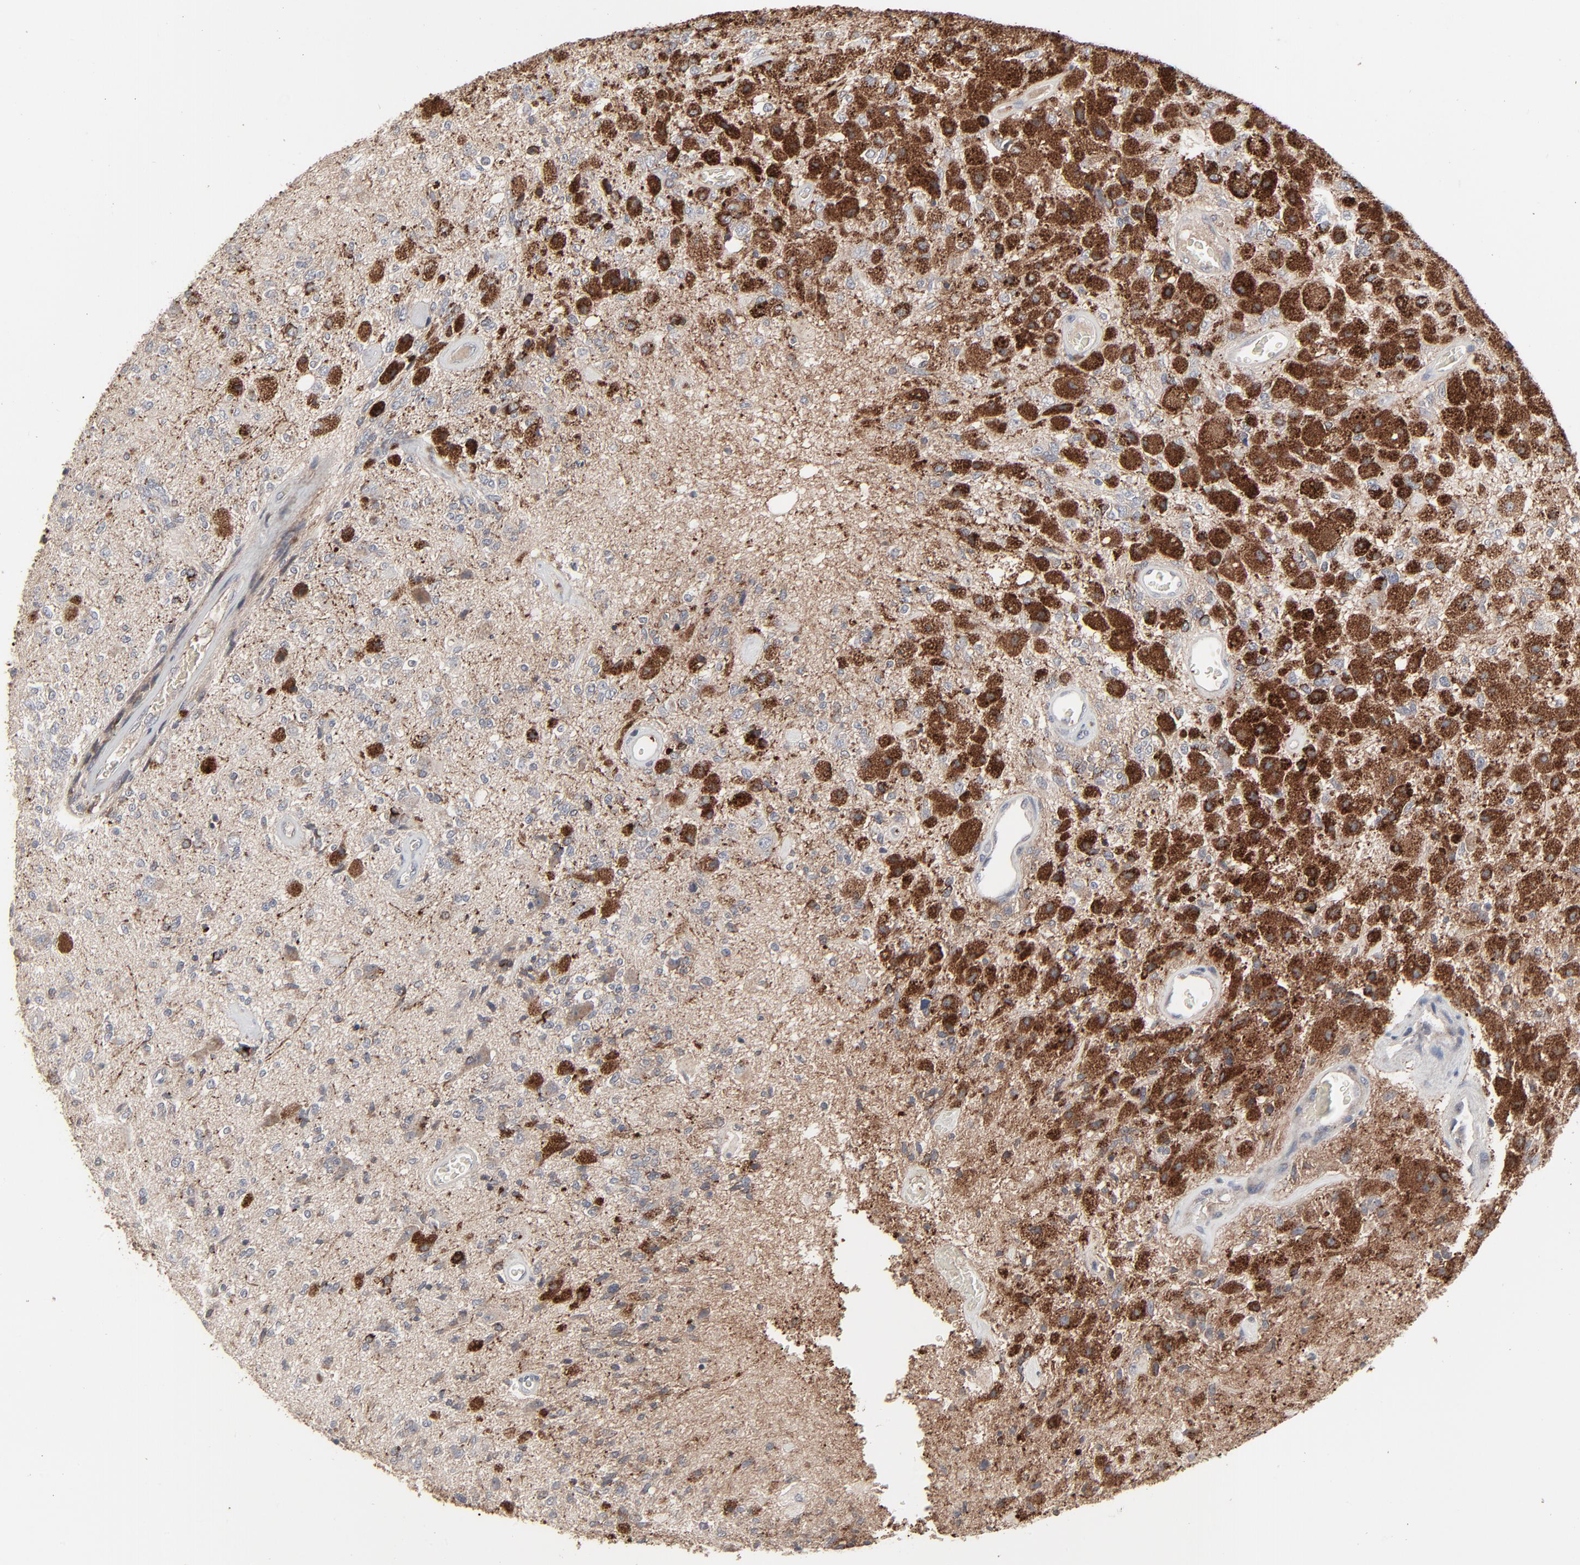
{"staining": {"intensity": "strong", "quantity": ">75%", "location": "cytoplasmic/membranous"}, "tissue": "glioma", "cell_type": "Tumor cells", "image_type": "cancer", "snomed": [{"axis": "morphology", "description": "Normal tissue, NOS"}, {"axis": "morphology", "description": "Glioma, malignant, High grade"}, {"axis": "topography", "description": "Cerebral cortex"}], "caption": "Protein analysis of glioma tissue exhibits strong cytoplasmic/membranous expression in about >75% of tumor cells. The staining was performed using DAB to visualize the protein expression in brown, while the nuclei were stained in blue with hematoxylin (Magnification: 20x).", "gene": "JAM3", "patient": {"sex": "male", "age": 77}}